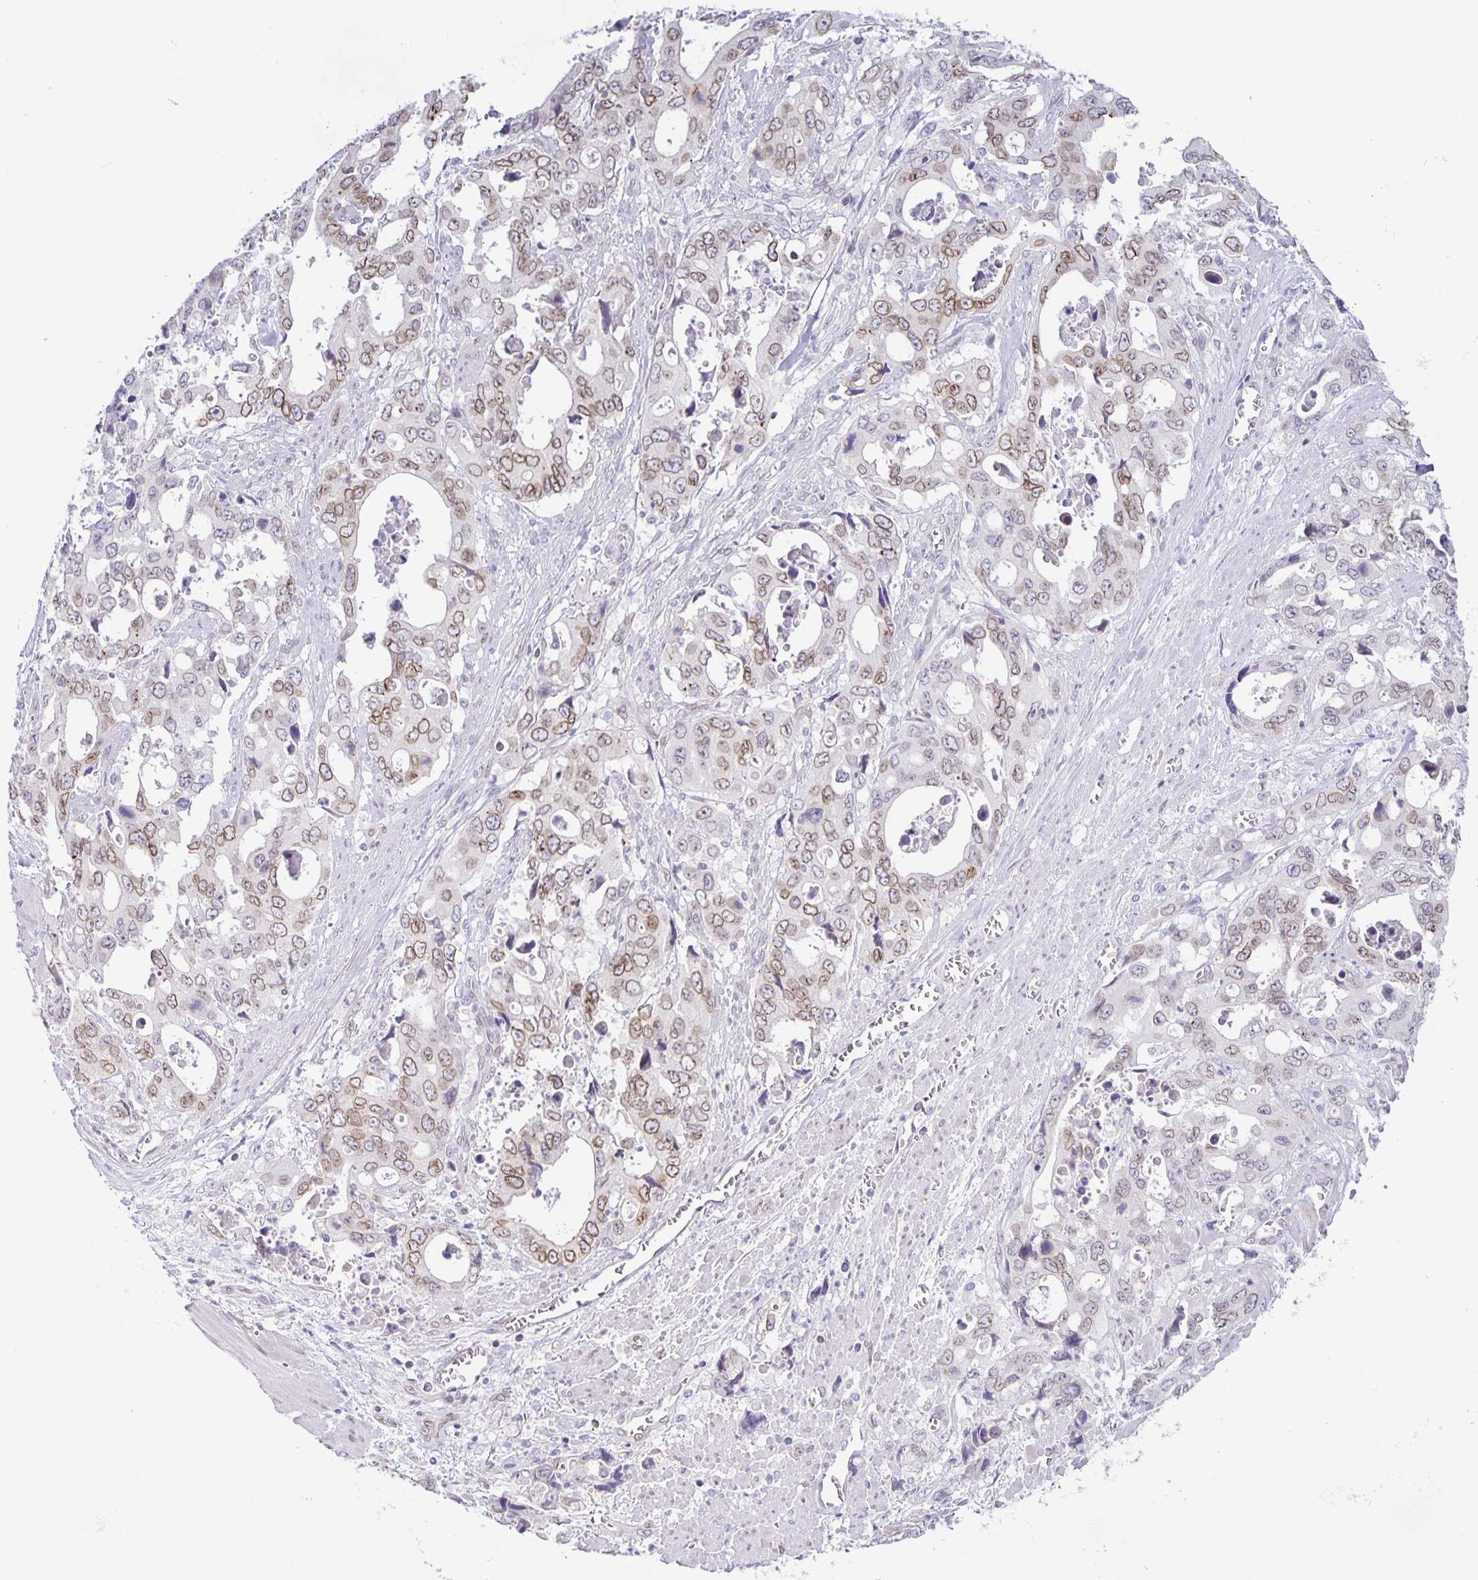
{"staining": {"intensity": "moderate", "quantity": "25%-75%", "location": "cytoplasmic/membranous,nuclear"}, "tissue": "stomach cancer", "cell_type": "Tumor cells", "image_type": "cancer", "snomed": [{"axis": "morphology", "description": "Adenocarcinoma, NOS"}, {"axis": "topography", "description": "Stomach, upper"}], "caption": "Approximately 25%-75% of tumor cells in human adenocarcinoma (stomach) demonstrate moderate cytoplasmic/membranous and nuclear protein positivity as visualized by brown immunohistochemical staining.", "gene": "SYNE2", "patient": {"sex": "male", "age": 74}}